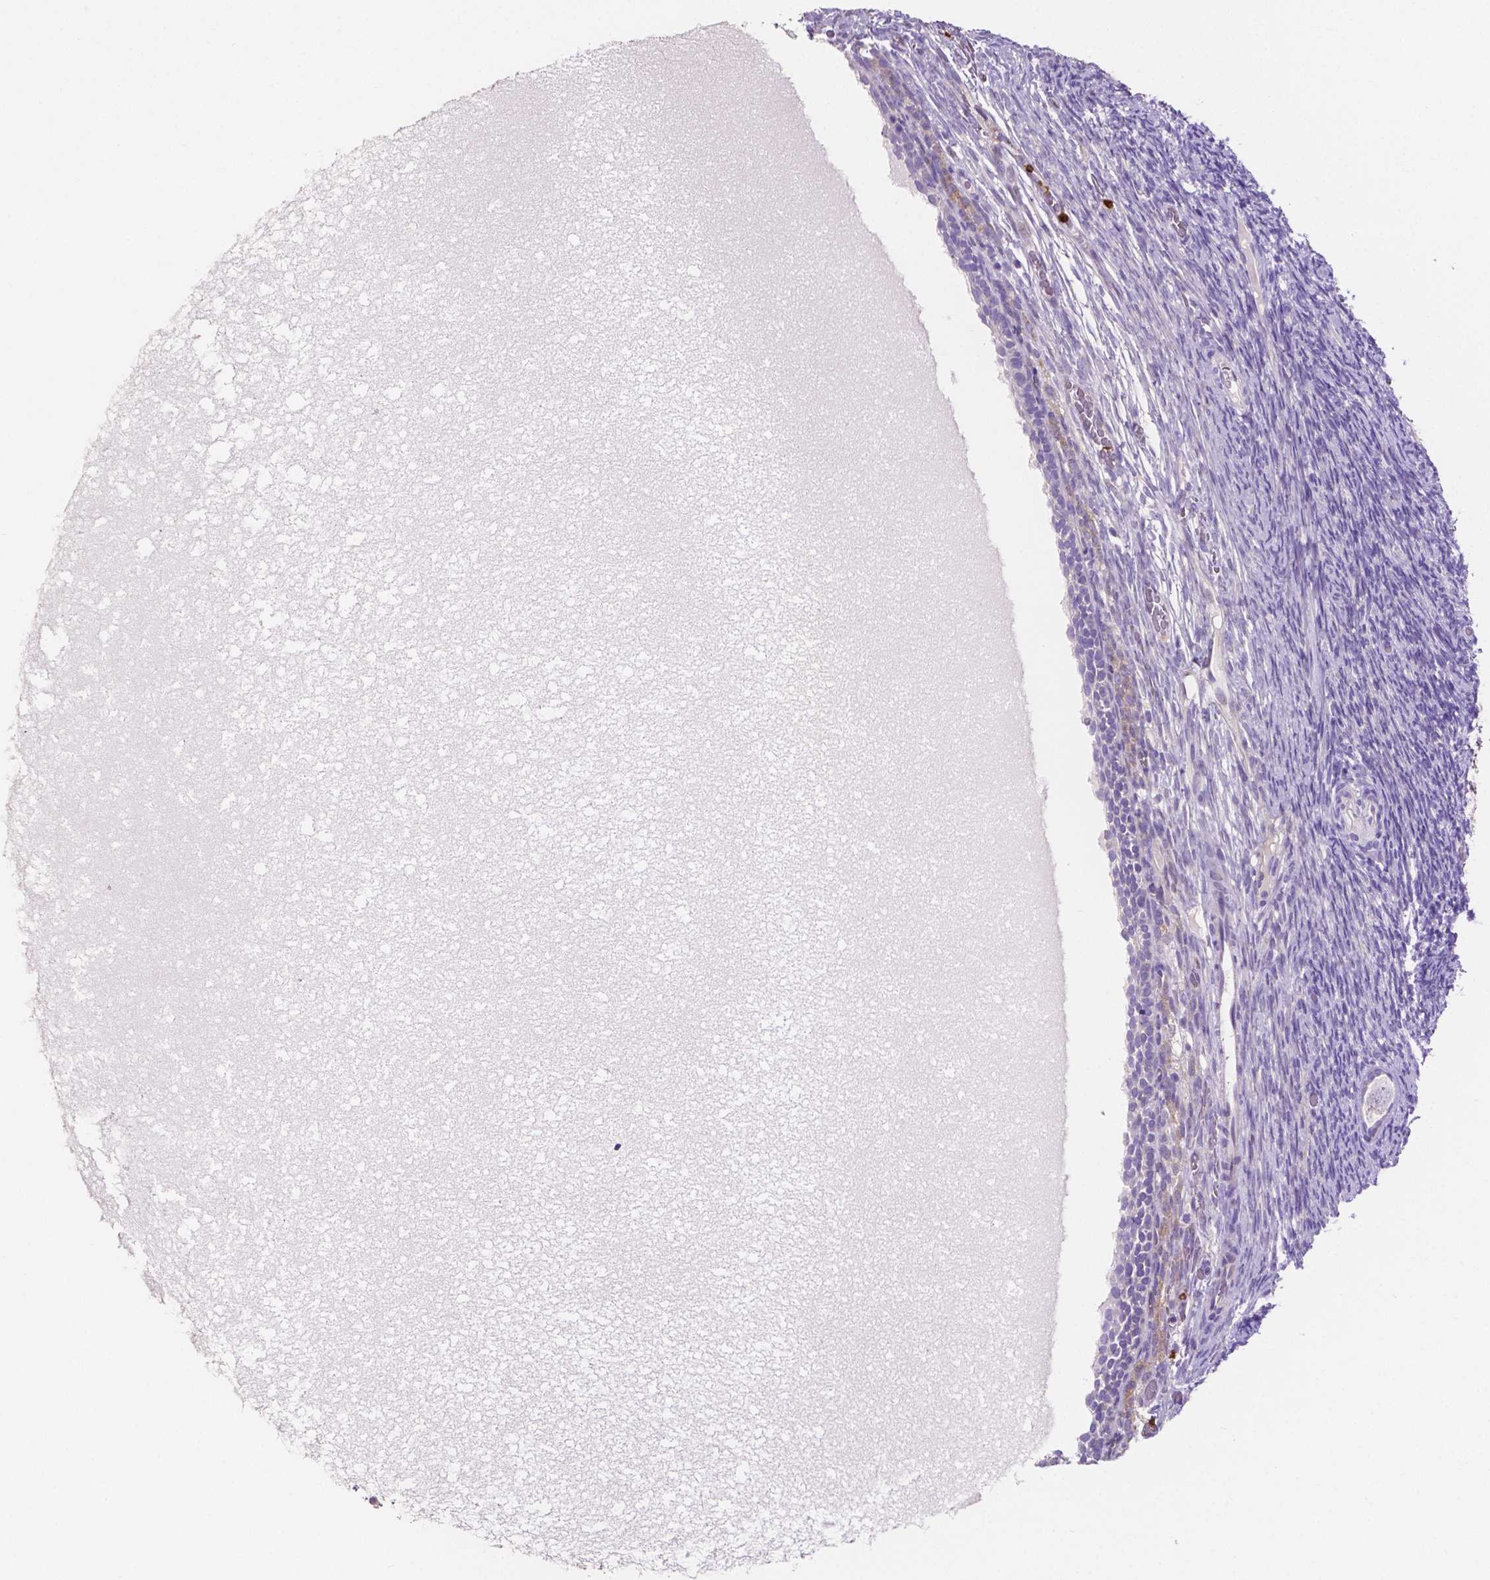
{"staining": {"intensity": "negative", "quantity": "none", "location": "none"}, "tissue": "ovary", "cell_type": "Follicle cells", "image_type": "normal", "snomed": [{"axis": "morphology", "description": "Normal tissue, NOS"}, {"axis": "topography", "description": "Ovary"}], "caption": "IHC photomicrograph of normal ovary: ovary stained with DAB displays no significant protein expression in follicle cells.", "gene": "MMP9", "patient": {"sex": "female", "age": 34}}